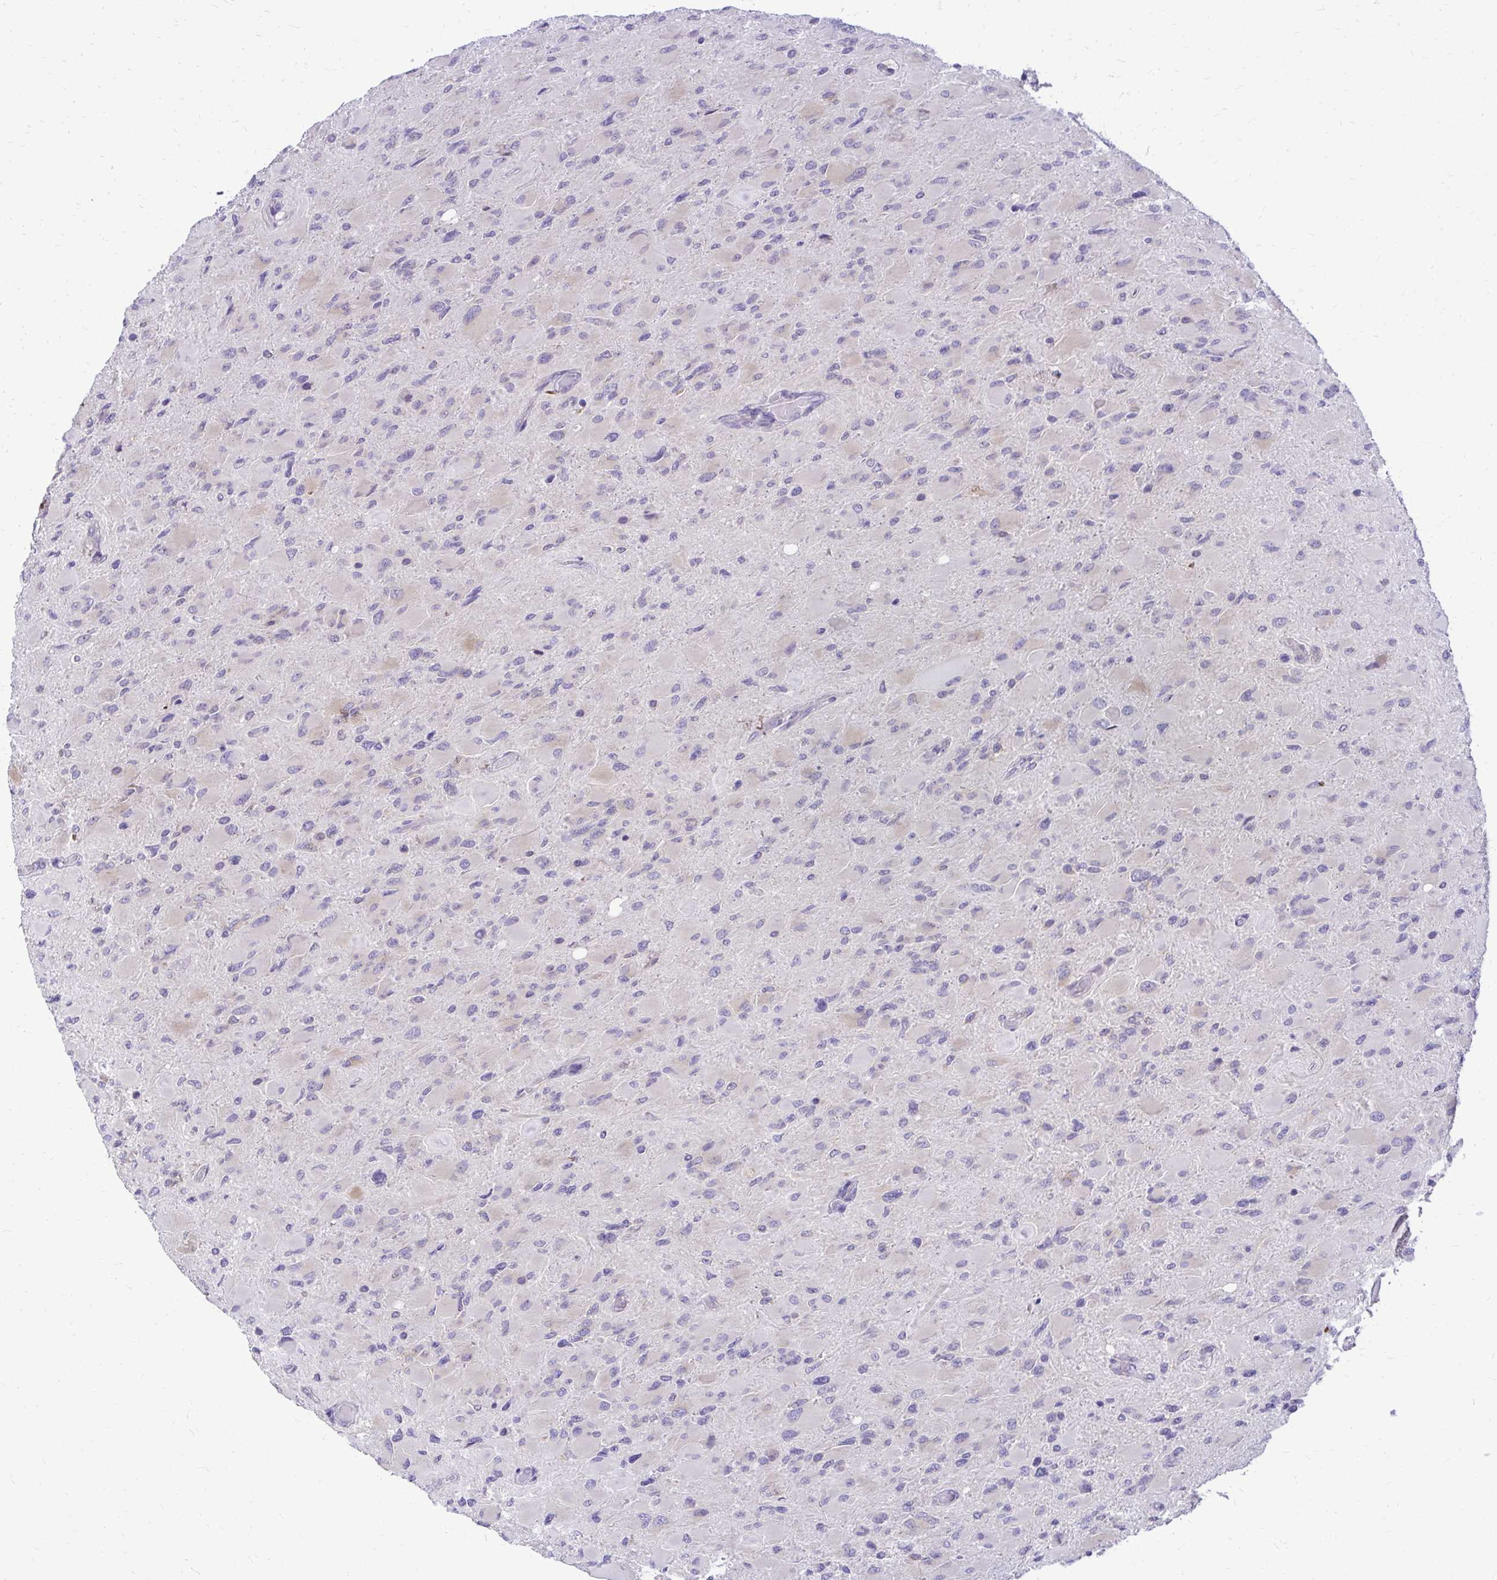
{"staining": {"intensity": "negative", "quantity": "none", "location": "none"}, "tissue": "glioma", "cell_type": "Tumor cells", "image_type": "cancer", "snomed": [{"axis": "morphology", "description": "Glioma, malignant, High grade"}, {"axis": "topography", "description": "Cerebral cortex"}], "caption": "Immunohistochemistry histopathology image of neoplastic tissue: glioma stained with DAB (3,3'-diaminobenzidine) demonstrates no significant protein staining in tumor cells. (DAB IHC, high magnification).", "gene": "NIFK", "patient": {"sex": "female", "age": 36}}